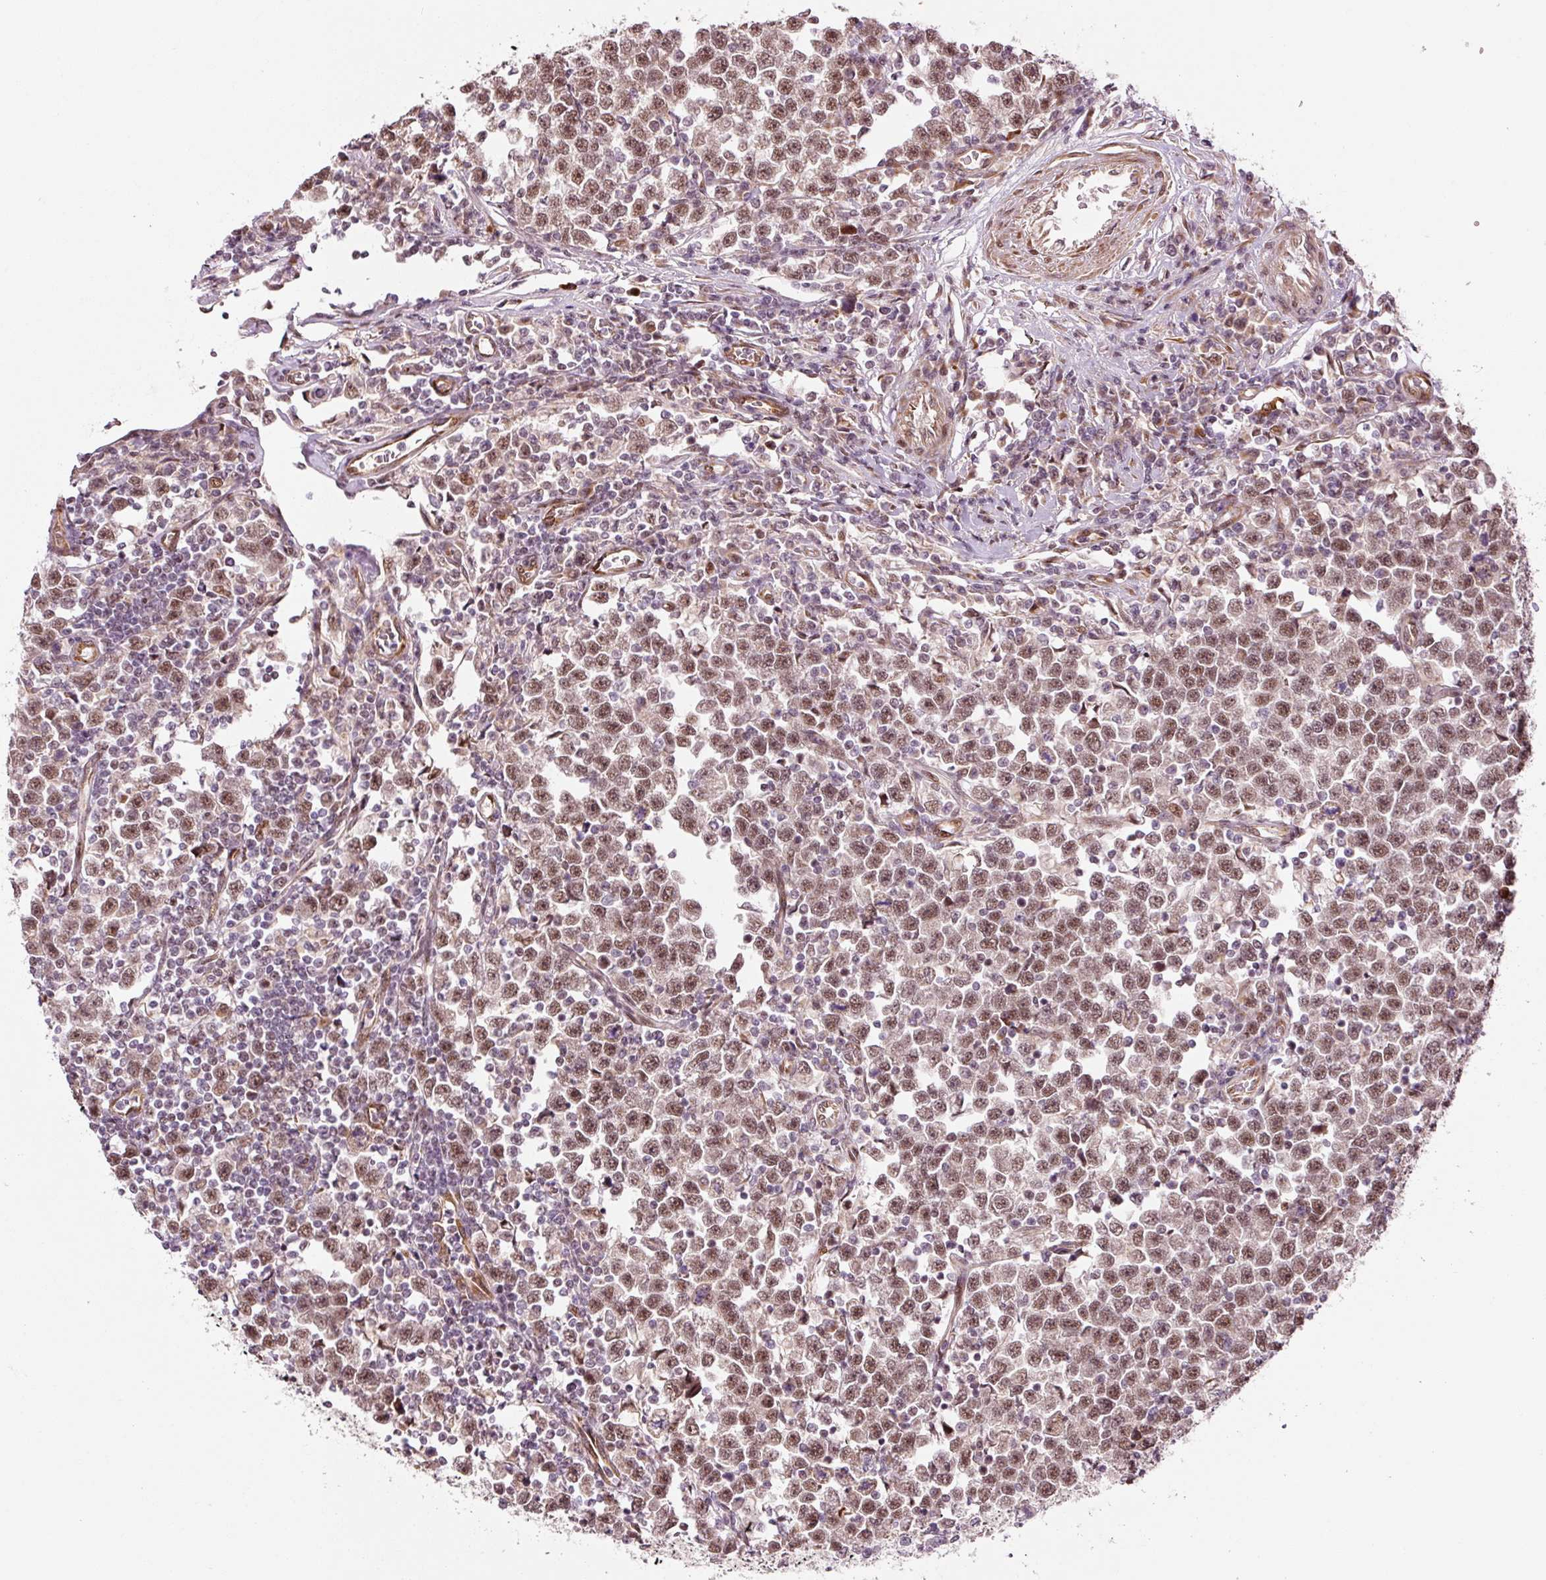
{"staining": {"intensity": "moderate", "quantity": ">75%", "location": "nuclear"}, "tissue": "testis cancer", "cell_type": "Tumor cells", "image_type": "cancer", "snomed": [{"axis": "morphology", "description": "Seminoma, NOS"}, {"axis": "topography", "description": "Testis"}], "caption": "Human testis cancer stained with a protein marker displays moderate staining in tumor cells.", "gene": "ANKRD20A1", "patient": {"sex": "male", "age": 43}}